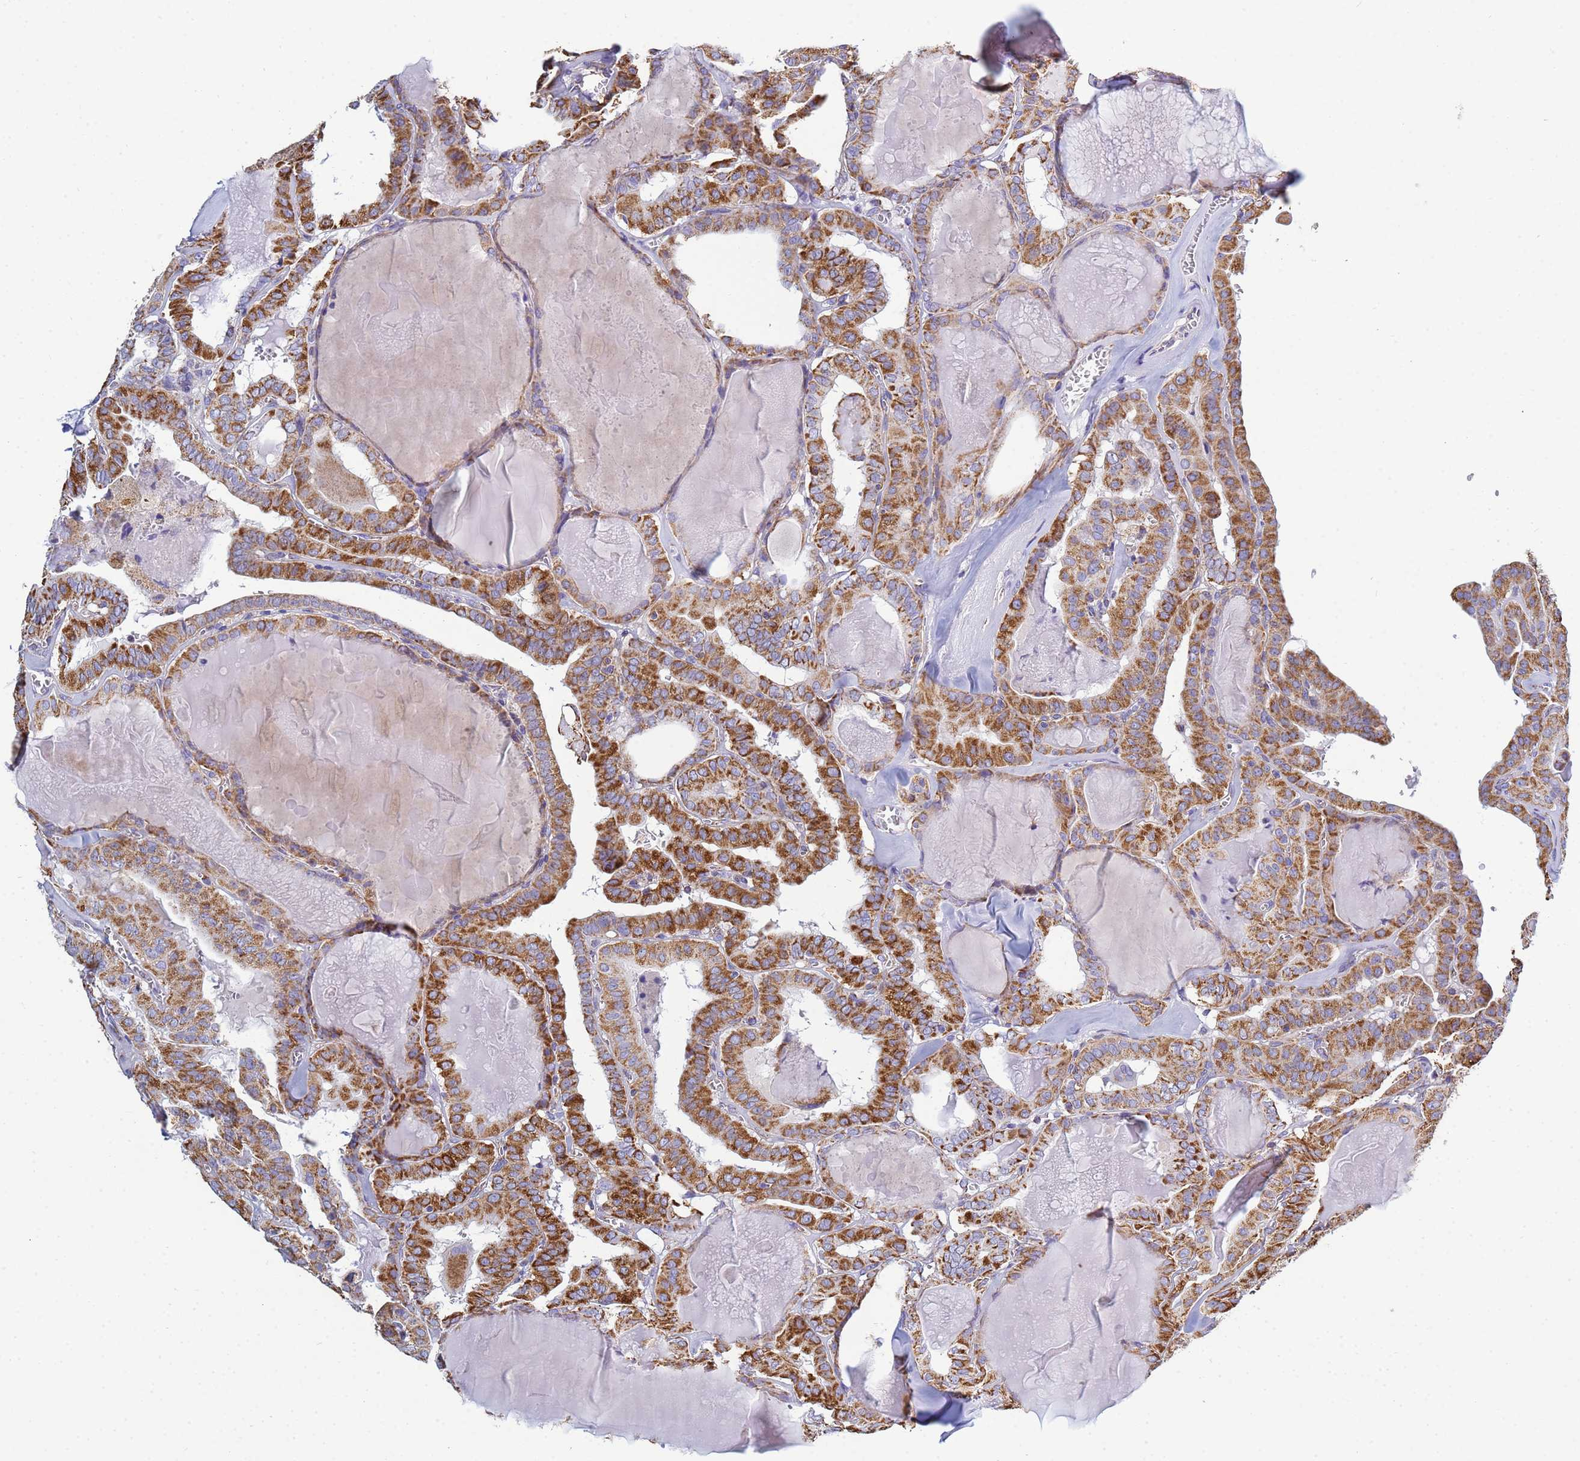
{"staining": {"intensity": "strong", "quantity": ">75%", "location": "cytoplasmic/membranous"}, "tissue": "thyroid cancer", "cell_type": "Tumor cells", "image_type": "cancer", "snomed": [{"axis": "morphology", "description": "Papillary adenocarcinoma, NOS"}, {"axis": "topography", "description": "Thyroid gland"}], "caption": "Thyroid cancer (papillary adenocarcinoma) tissue shows strong cytoplasmic/membranous expression in approximately >75% of tumor cells, visualized by immunohistochemistry. (IHC, brightfield microscopy, high magnification).", "gene": "COQ4", "patient": {"sex": "male", "age": 52}}